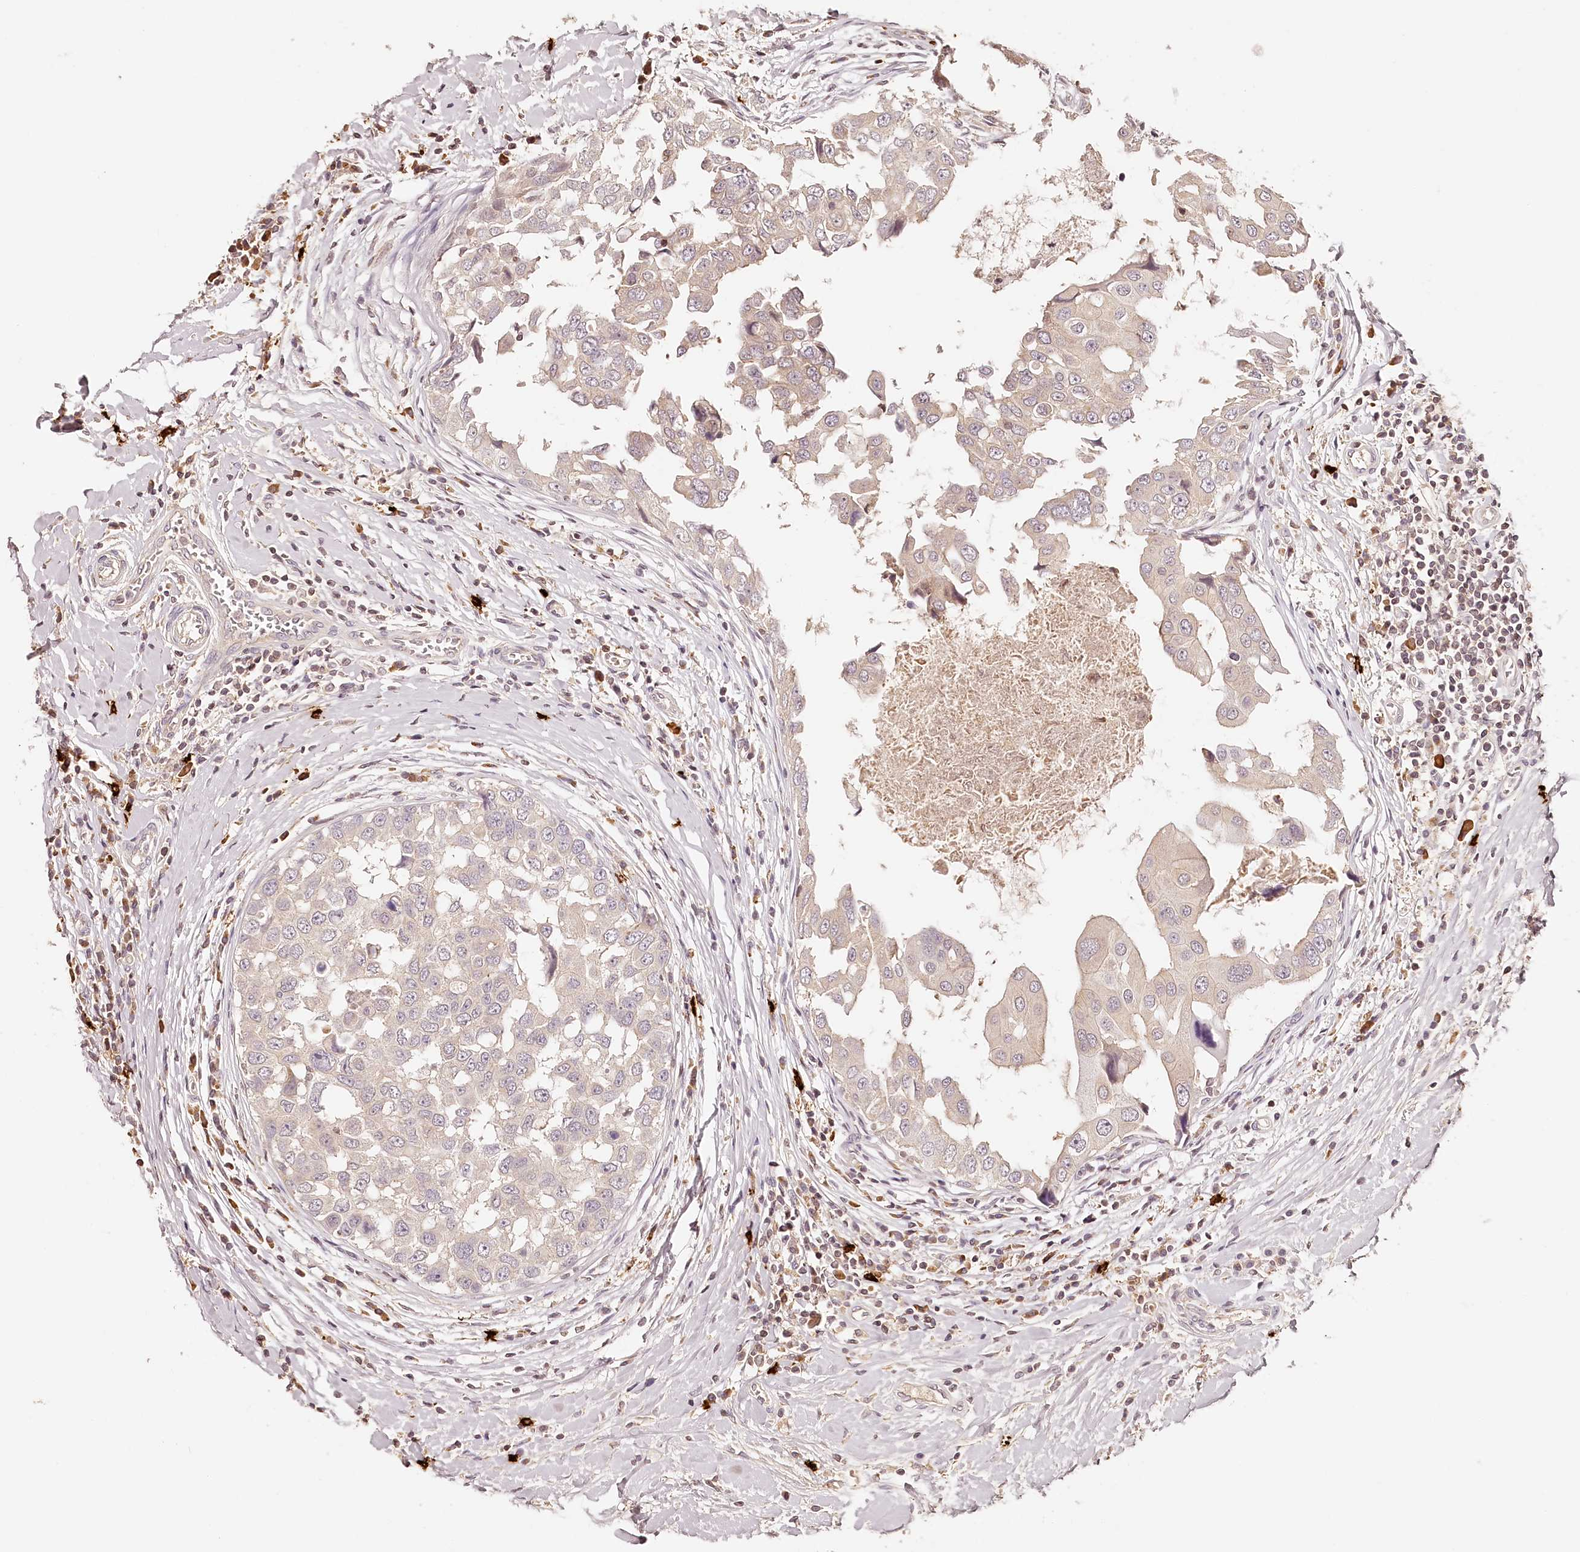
{"staining": {"intensity": "negative", "quantity": "none", "location": "none"}, "tissue": "breast cancer", "cell_type": "Tumor cells", "image_type": "cancer", "snomed": [{"axis": "morphology", "description": "Duct carcinoma"}, {"axis": "topography", "description": "Breast"}], "caption": "Immunohistochemical staining of breast cancer (infiltrating ductal carcinoma) reveals no significant staining in tumor cells. (Brightfield microscopy of DAB immunohistochemistry (IHC) at high magnification).", "gene": "SYNGR1", "patient": {"sex": "female", "age": 27}}